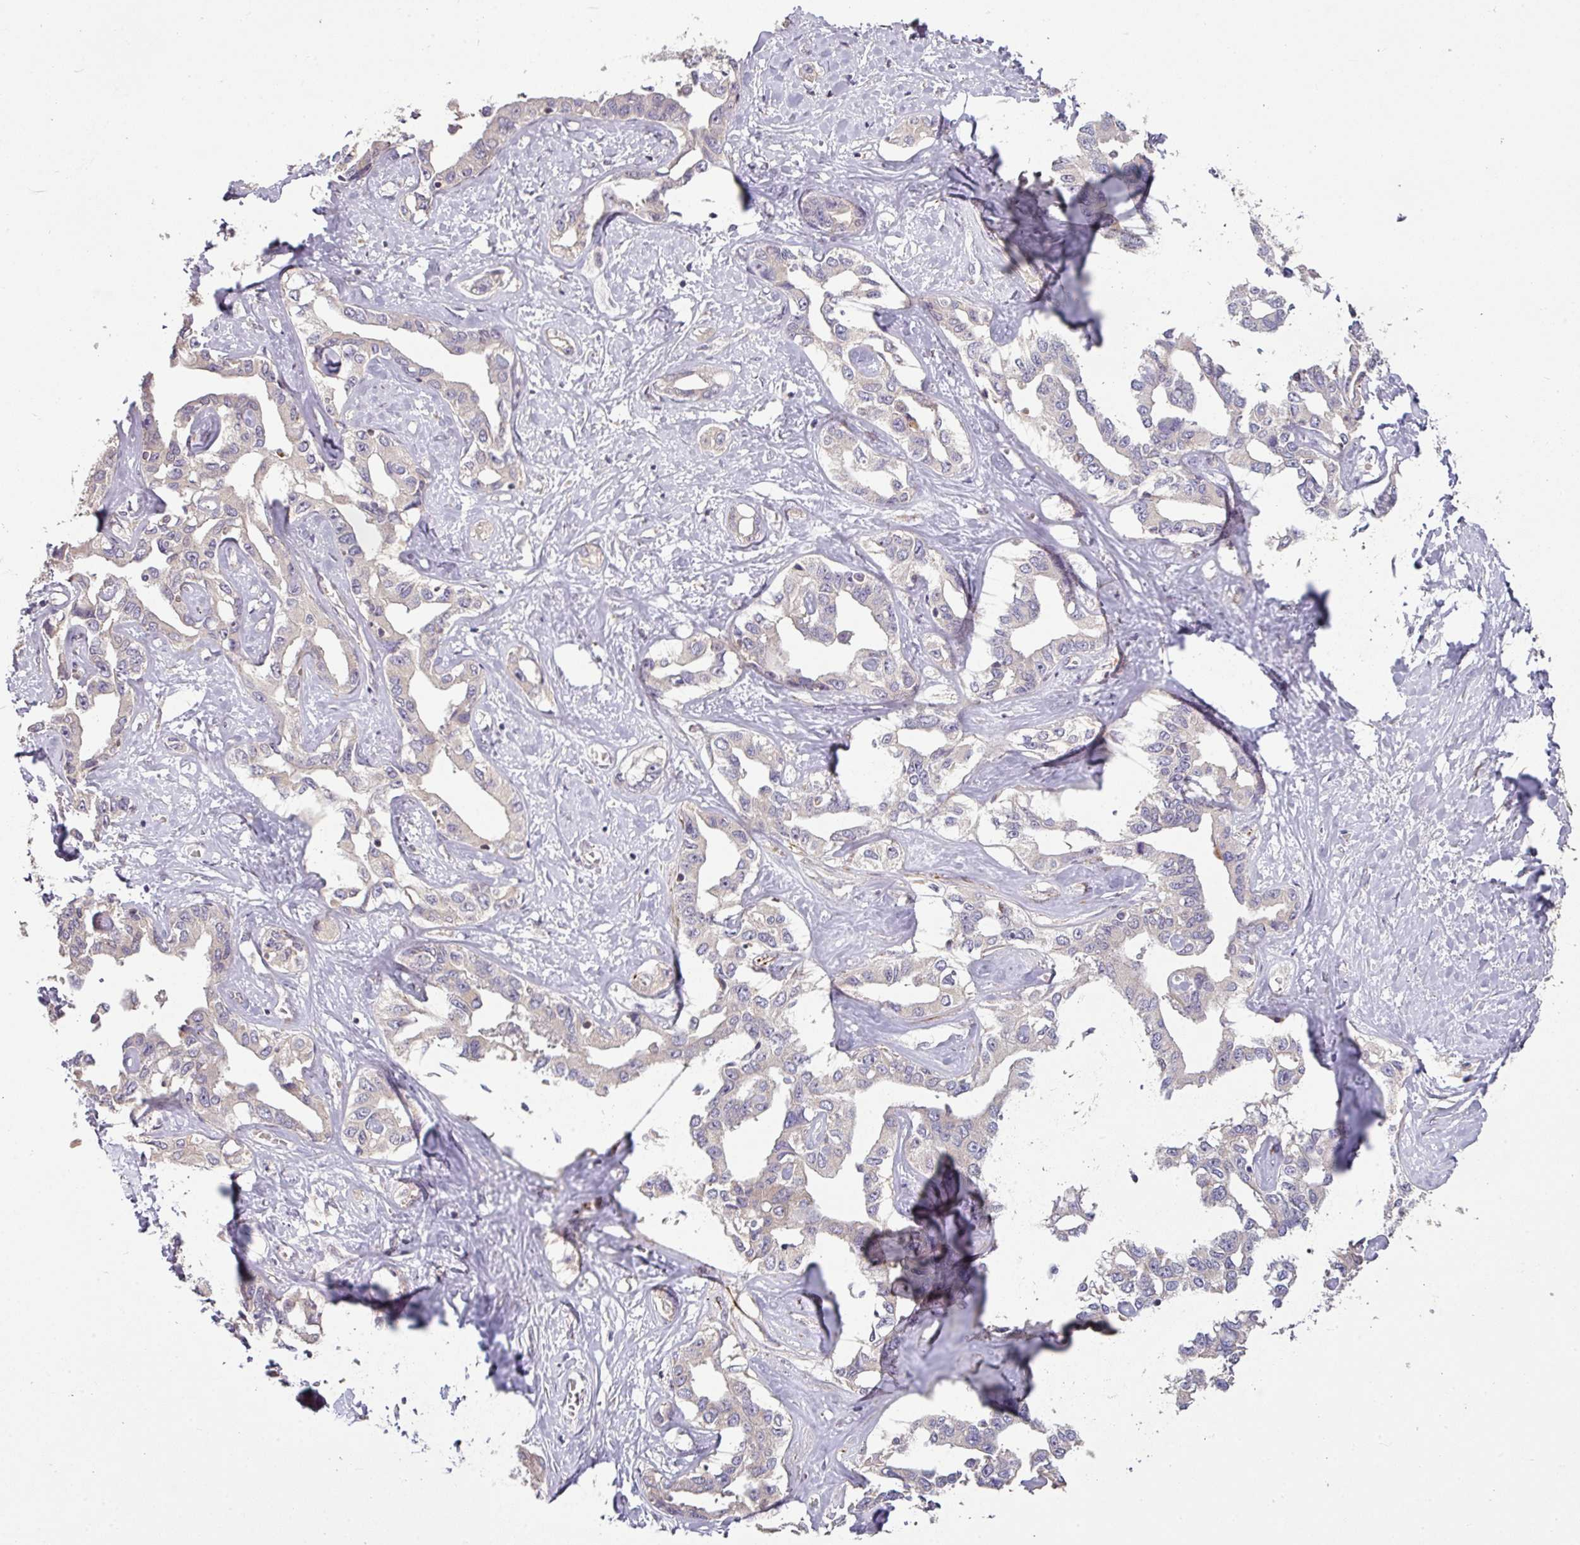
{"staining": {"intensity": "negative", "quantity": "none", "location": "none"}, "tissue": "liver cancer", "cell_type": "Tumor cells", "image_type": "cancer", "snomed": [{"axis": "morphology", "description": "Cholangiocarcinoma"}, {"axis": "topography", "description": "Liver"}], "caption": "A micrograph of liver cholangiocarcinoma stained for a protein reveals no brown staining in tumor cells.", "gene": "SPCS3", "patient": {"sex": "male", "age": 59}}